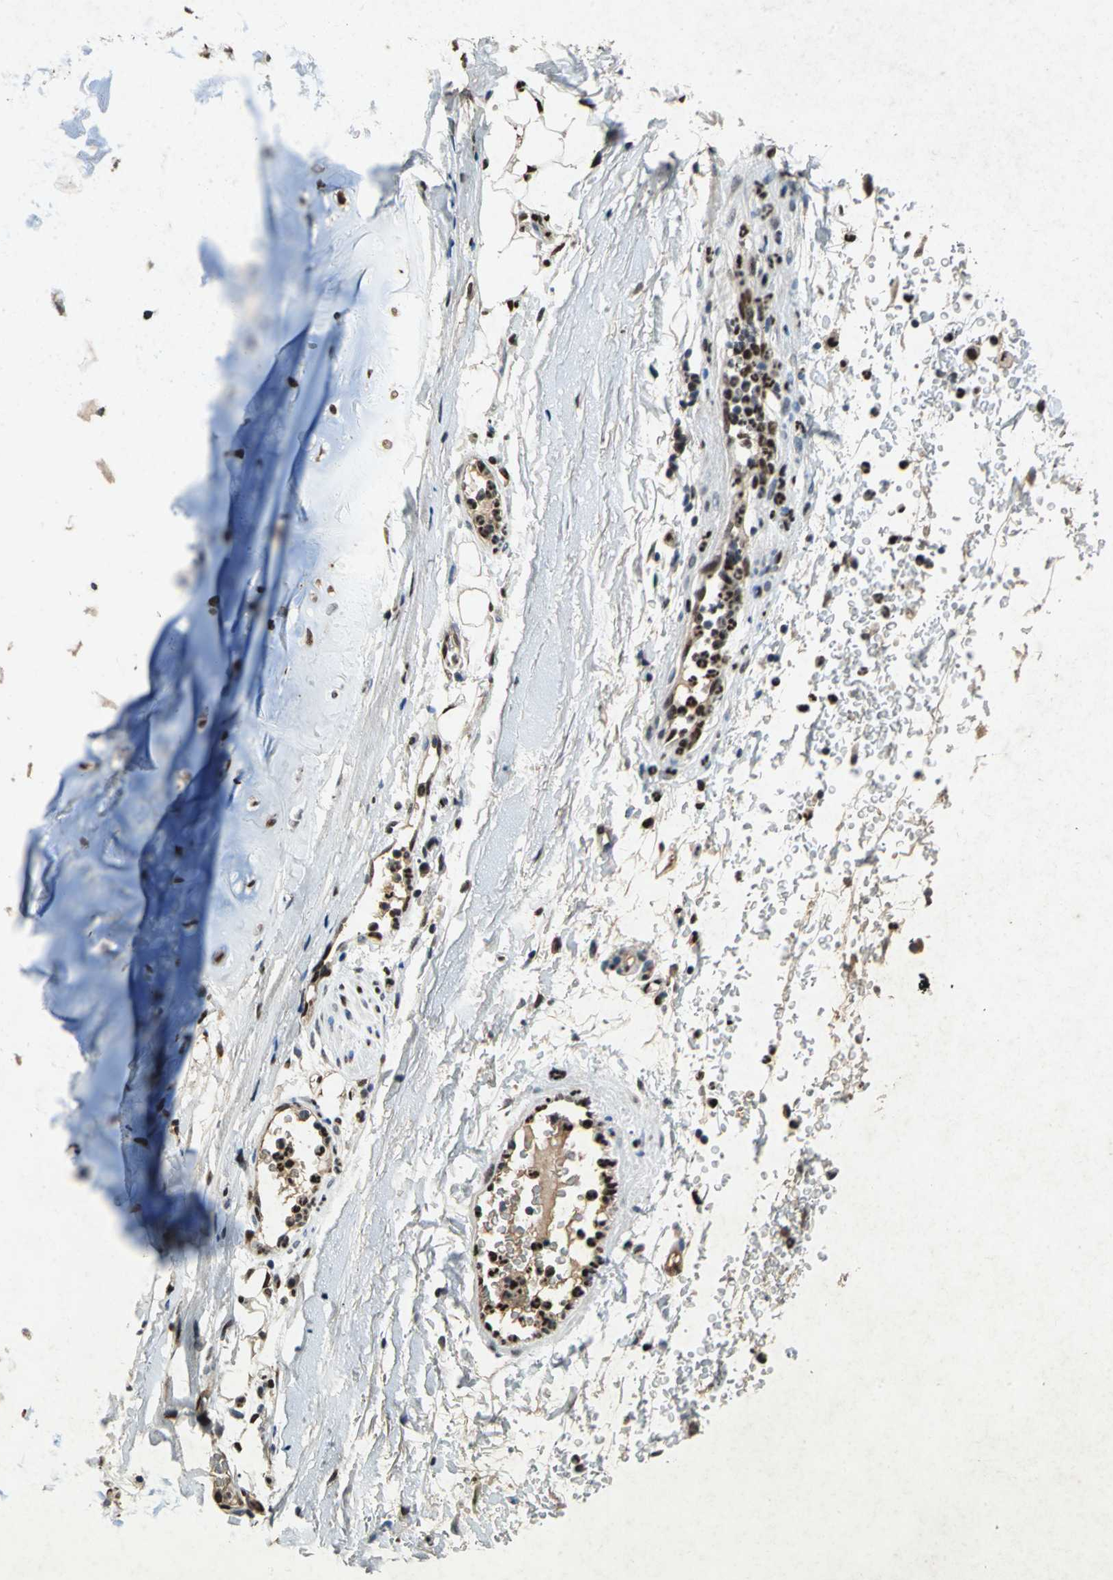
{"staining": {"intensity": "strong", "quantity": ">75%", "location": "cytoplasmic/membranous,nuclear"}, "tissue": "adipose tissue", "cell_type": "Adipocytes", "image_type": "normal", "snomed": [{"axis": "morphology", "description": "Normal tissue, NOS"}, {"axis": "topography", "description": "Cartilage tissue"}, {"axis": "topography", "description": "Bronchus"}], "caption": "IHC photomicrograph of normal adipose tissue: adipose tissue stained using immunohistochemistry displays high levels of strong protein expression localized specifically in the cytoplasmic/membranous,nuclear of adipocytes, appearing as a cytoplasmic/membranous,nuclear brown color.", "gene": "ANP32A", "patient": {"sex": "female", "age": 73}}